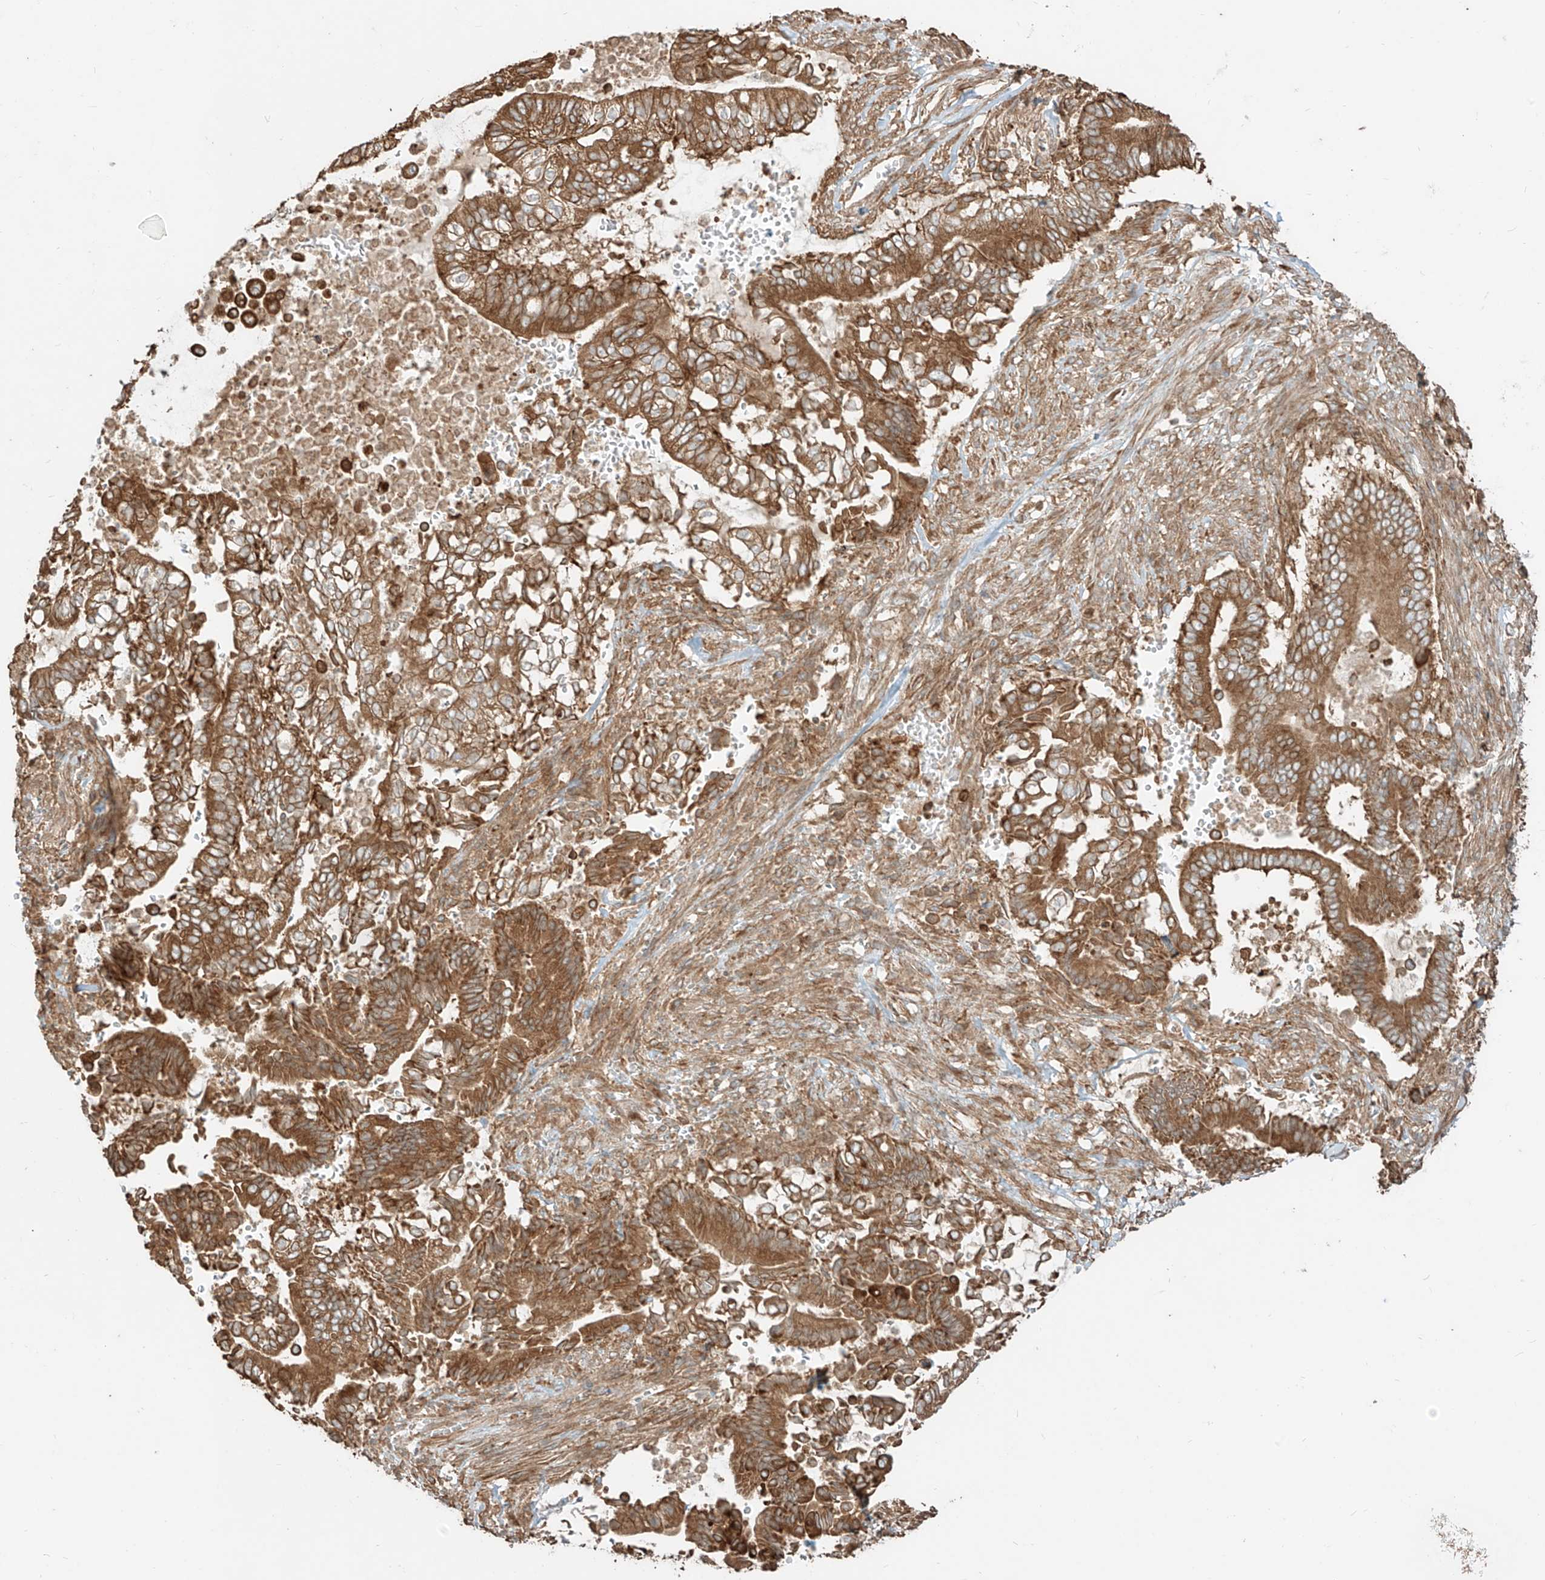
{"staining": {"intensity": "moderate", "quantity": ">75%", "location": "cytoplasmic/membranous"}, "tissue": "pancreatic cancer", "cell_type": "Tumor cells", "image_type": "cancer", "snomed": [{"axis": "morphology", "description": "Adenocarcinoma, NOS"}, {"axis": "topography", "description": "Pancreas"}], "caption": "A photomicrograph of adenocarcinoma (pancreatic) stained for a protein shows moderate cytoplasmic/membranous brown staining in tumor cells.", "gene": "CCDC115", "patient": {"sex": "male", "age": 68}}